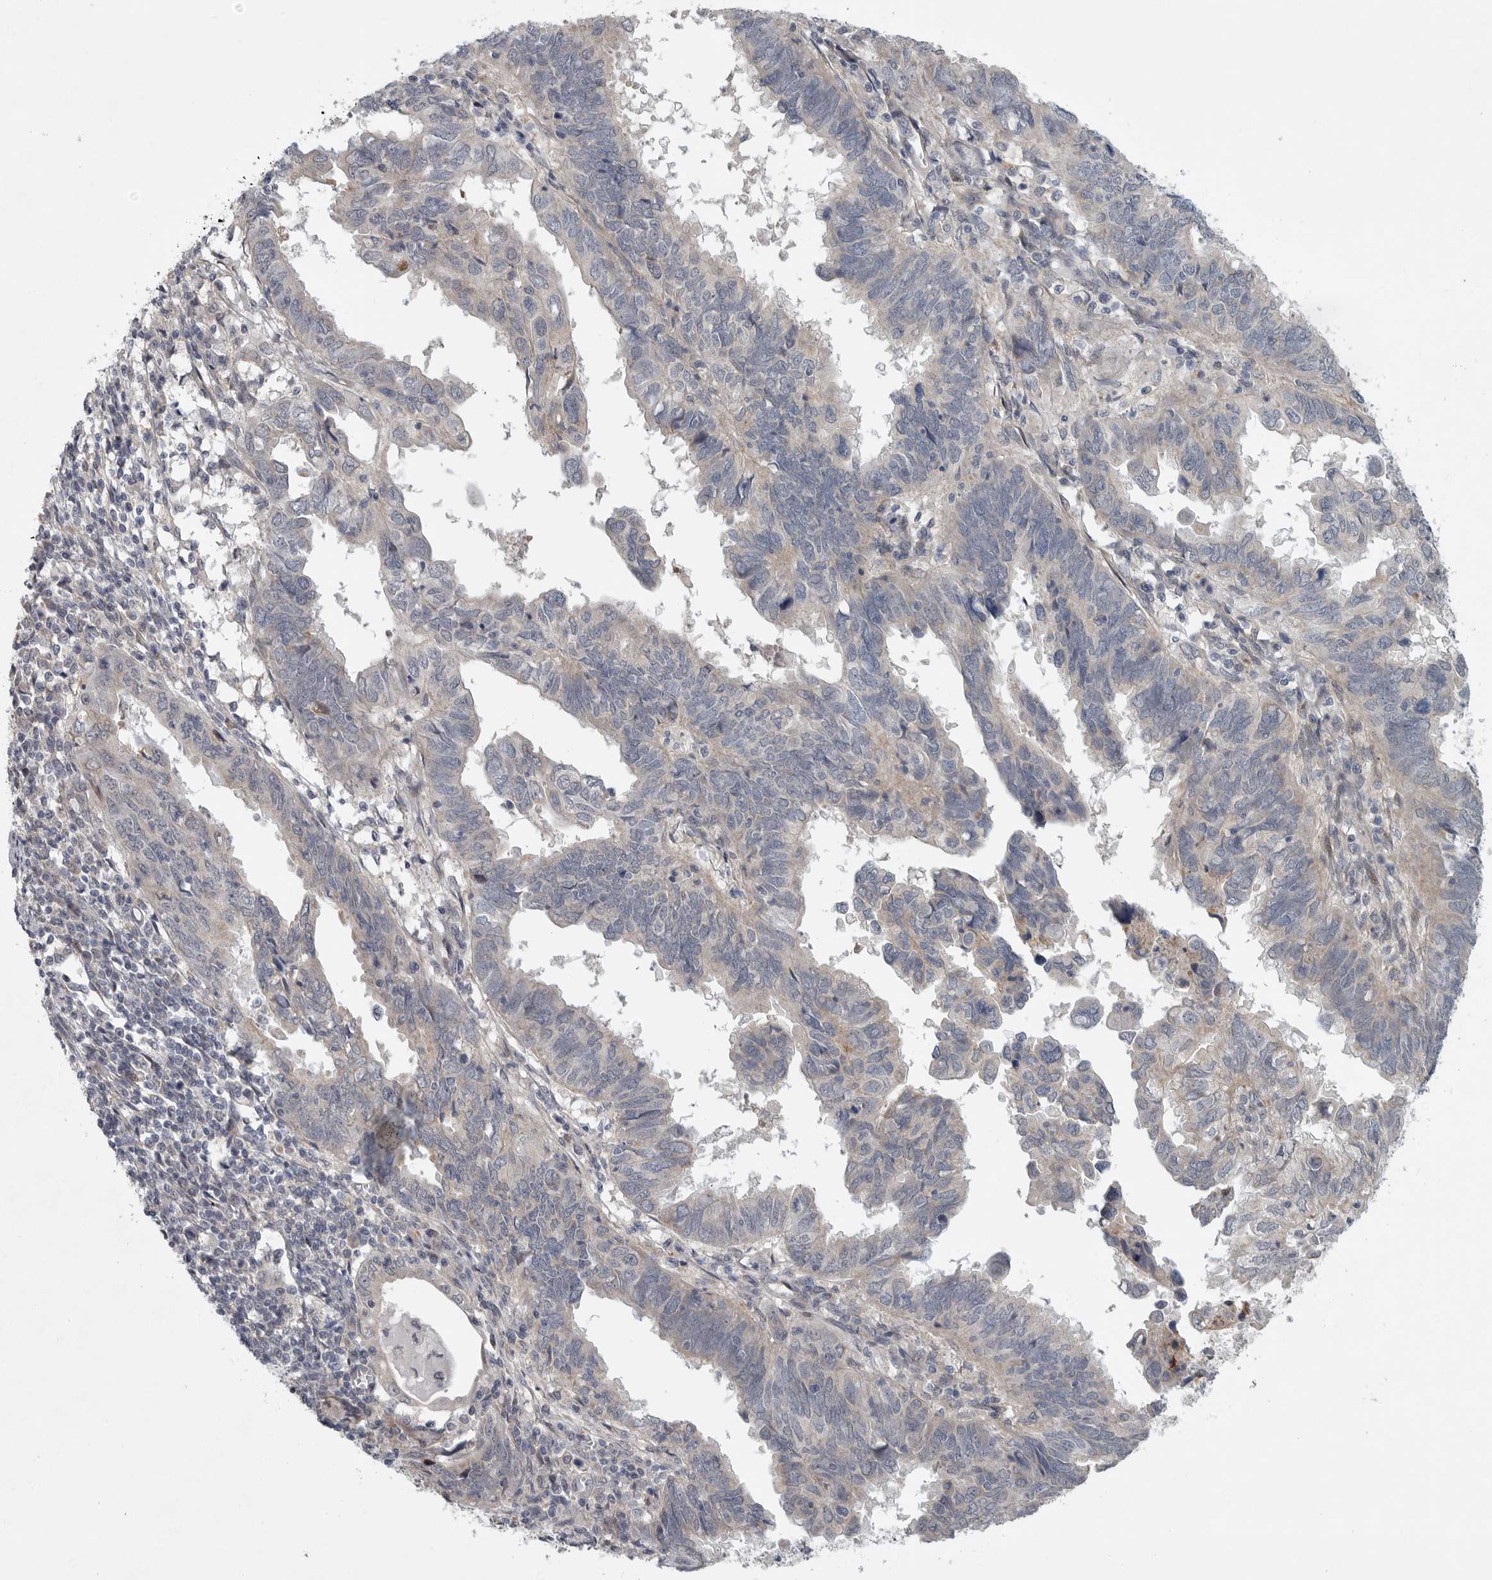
{"staining": {"intensity": "negative", "quantity": "none", "location": "none"}, "tissue": "endometrial cancer", "cell_type": "Tumor cells", "image_type": "cancer", "snomed": [{"axis": "morphology", "description": "Adenocarcinoma, NOS"}, {"axis": "topography", "description": "Uterus"}], "caption": "High power microscopy micrograph of an immunohistochemistry photomicrograph of adenocarcinoma (endometrial), revealing no significant staining in tumor cells.", "gene": "FBXO43", "patient": {"sex": "female", "age": 77}}